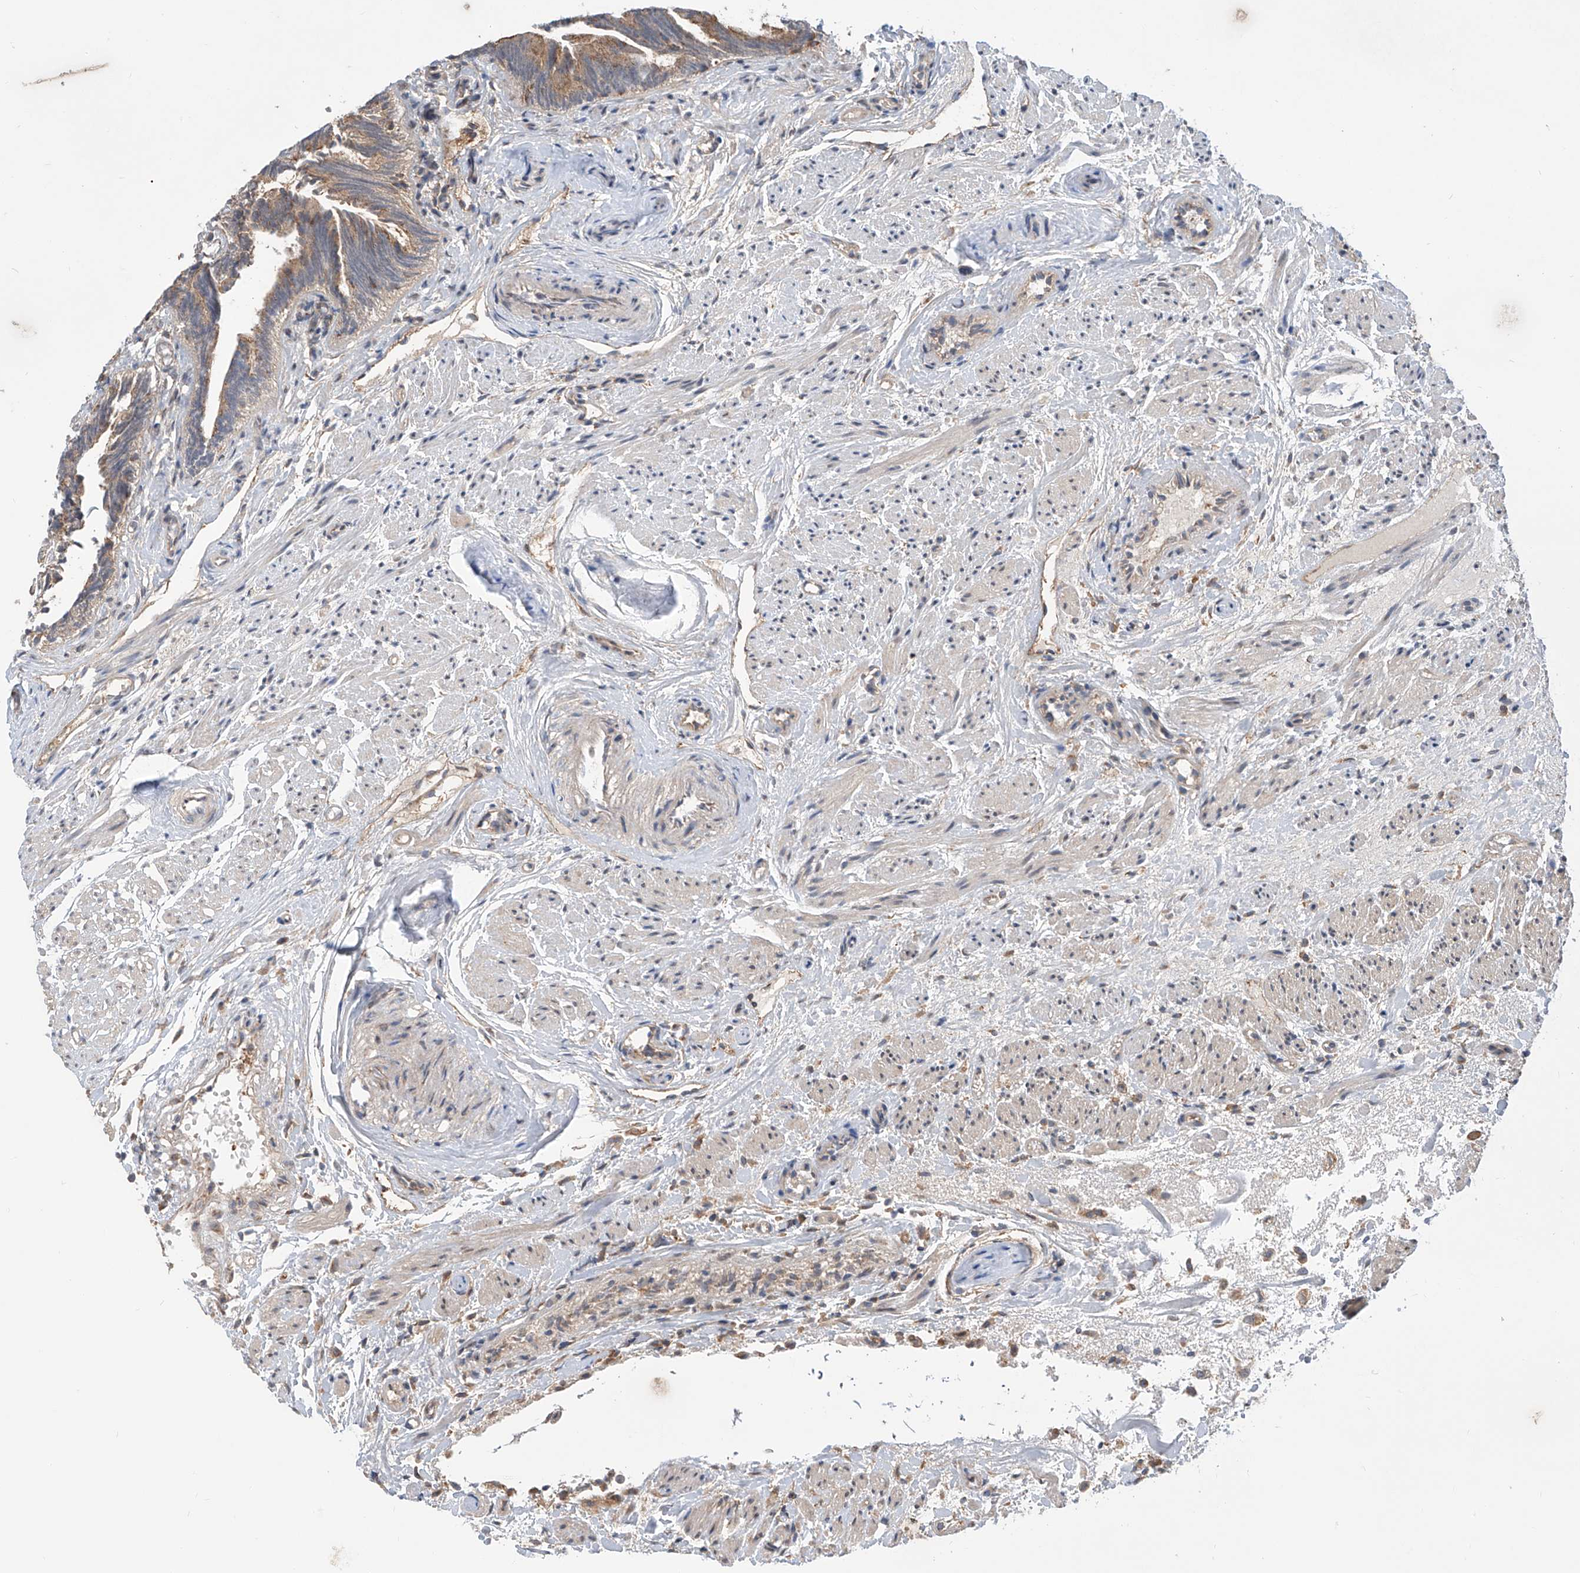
{"staining": {"intensity": "moderate", "quantity": ">75%", "location": "cytoplasmic/membranous,nuclear"}, "tissue": "fallopian tube", "cell_type": "Glandular cells", "image_type": "normal", "snomed": [{"axis": "morphology", "description": "Normal tissue, NOS"}, {"axis": "topography", "description": "Fallopian tube"}], "caption": "Fallopian tube stained with immunohistochemistry (IHC) exhibits moderate cytoplasmic/membranous,nuclear positivity in about >75% of glandular cells.", "gene": "HOXC8", "patient": {"sex": "female", "age": 39}}